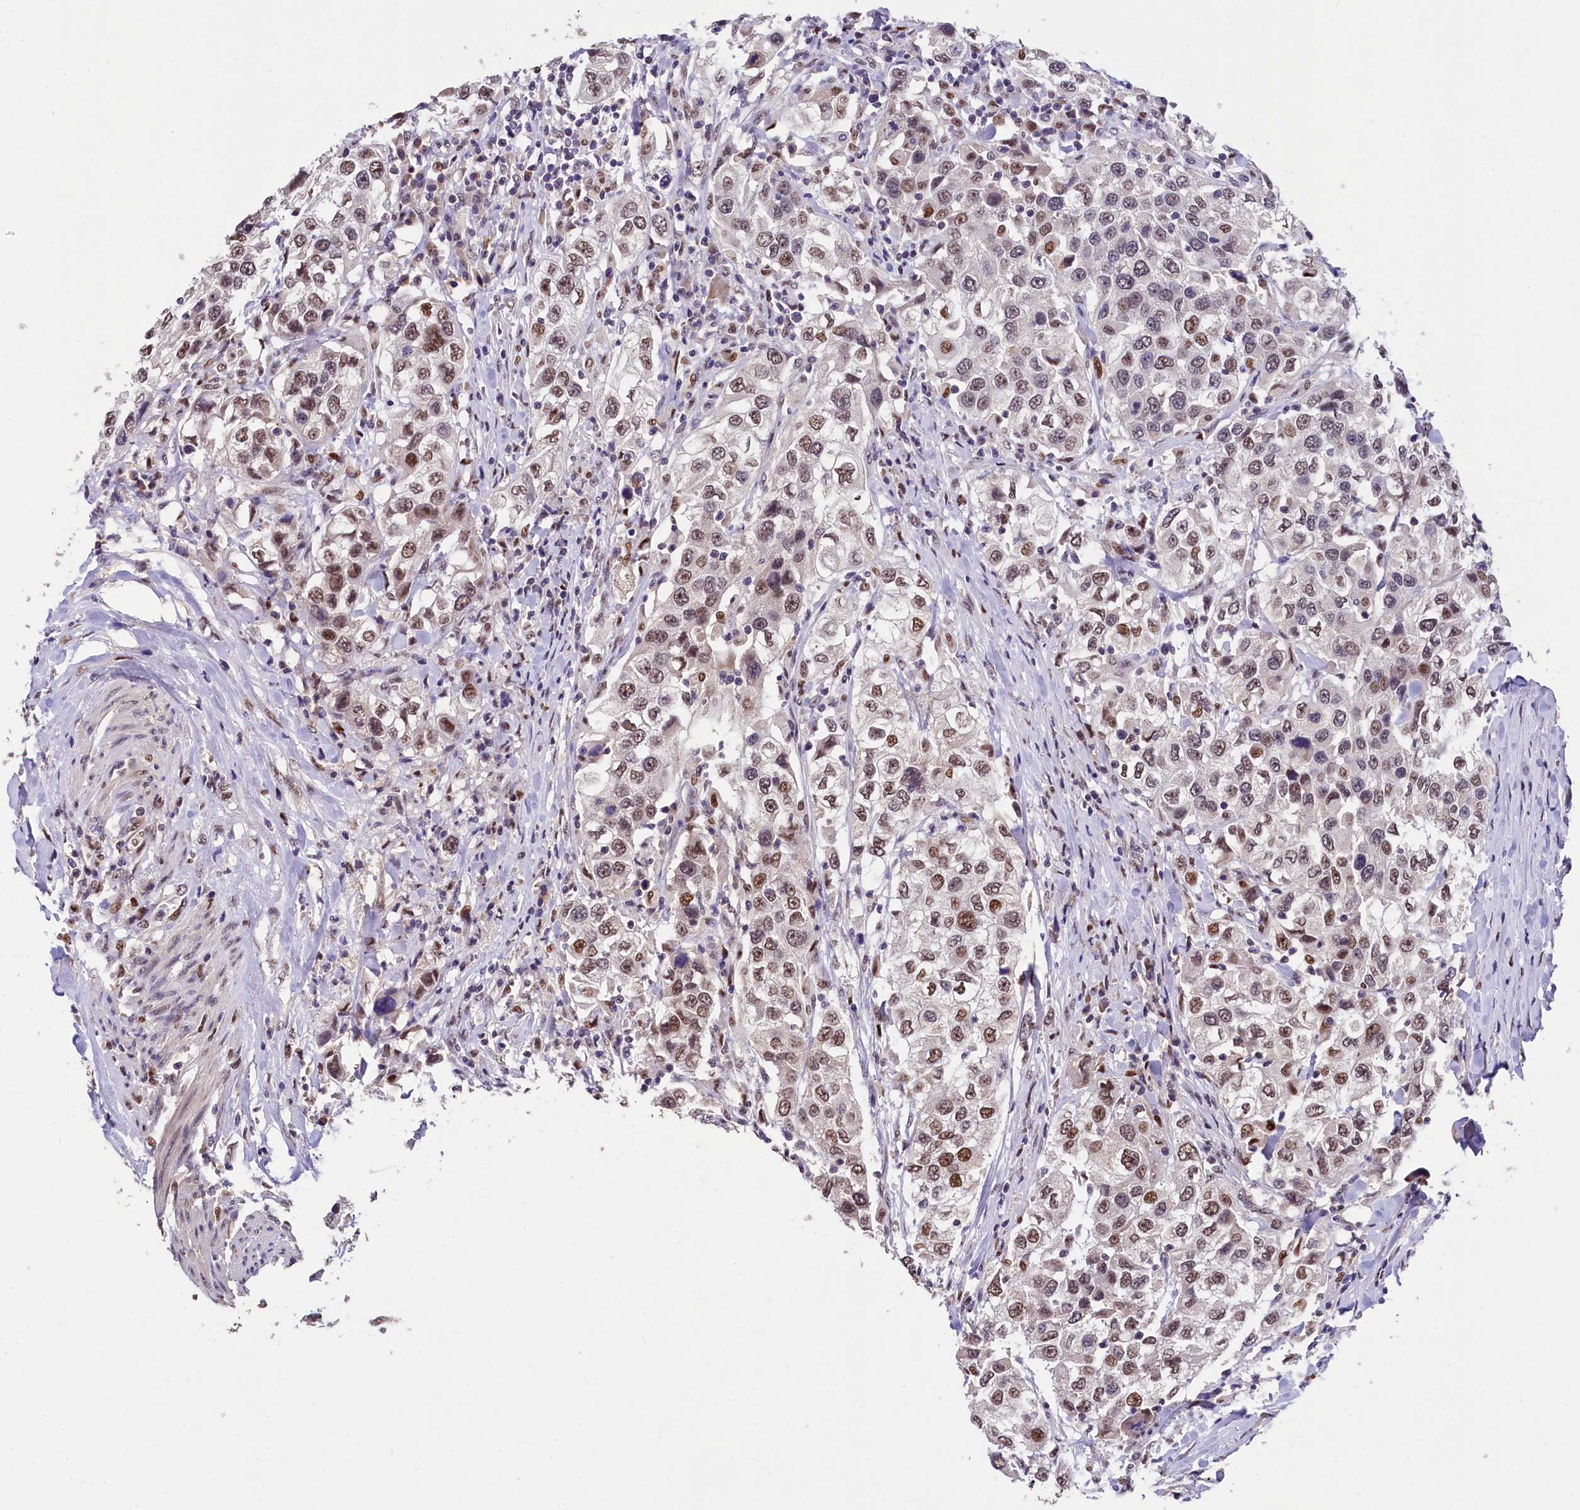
{"staining": {"intensity": "moderate", "quantity": ">75%", "location": "nuclear"}, "tissue": "urothelial cancer", "cell_type": "Tumor cells", "image_type": "cancer", "snomed": [{"axis": "morphology", "description": "Urothelial carcinoma, High grade"}, {"axis": "topography", "description": "Urinary bladder"}], "caption": "High-grade urothelial carcinoma tissue demonstrates moderate nuclear positivity in approximately >75% of tumor cells", "gene": "HECTD4", "patient": {"sex": "female", "age": 80}}